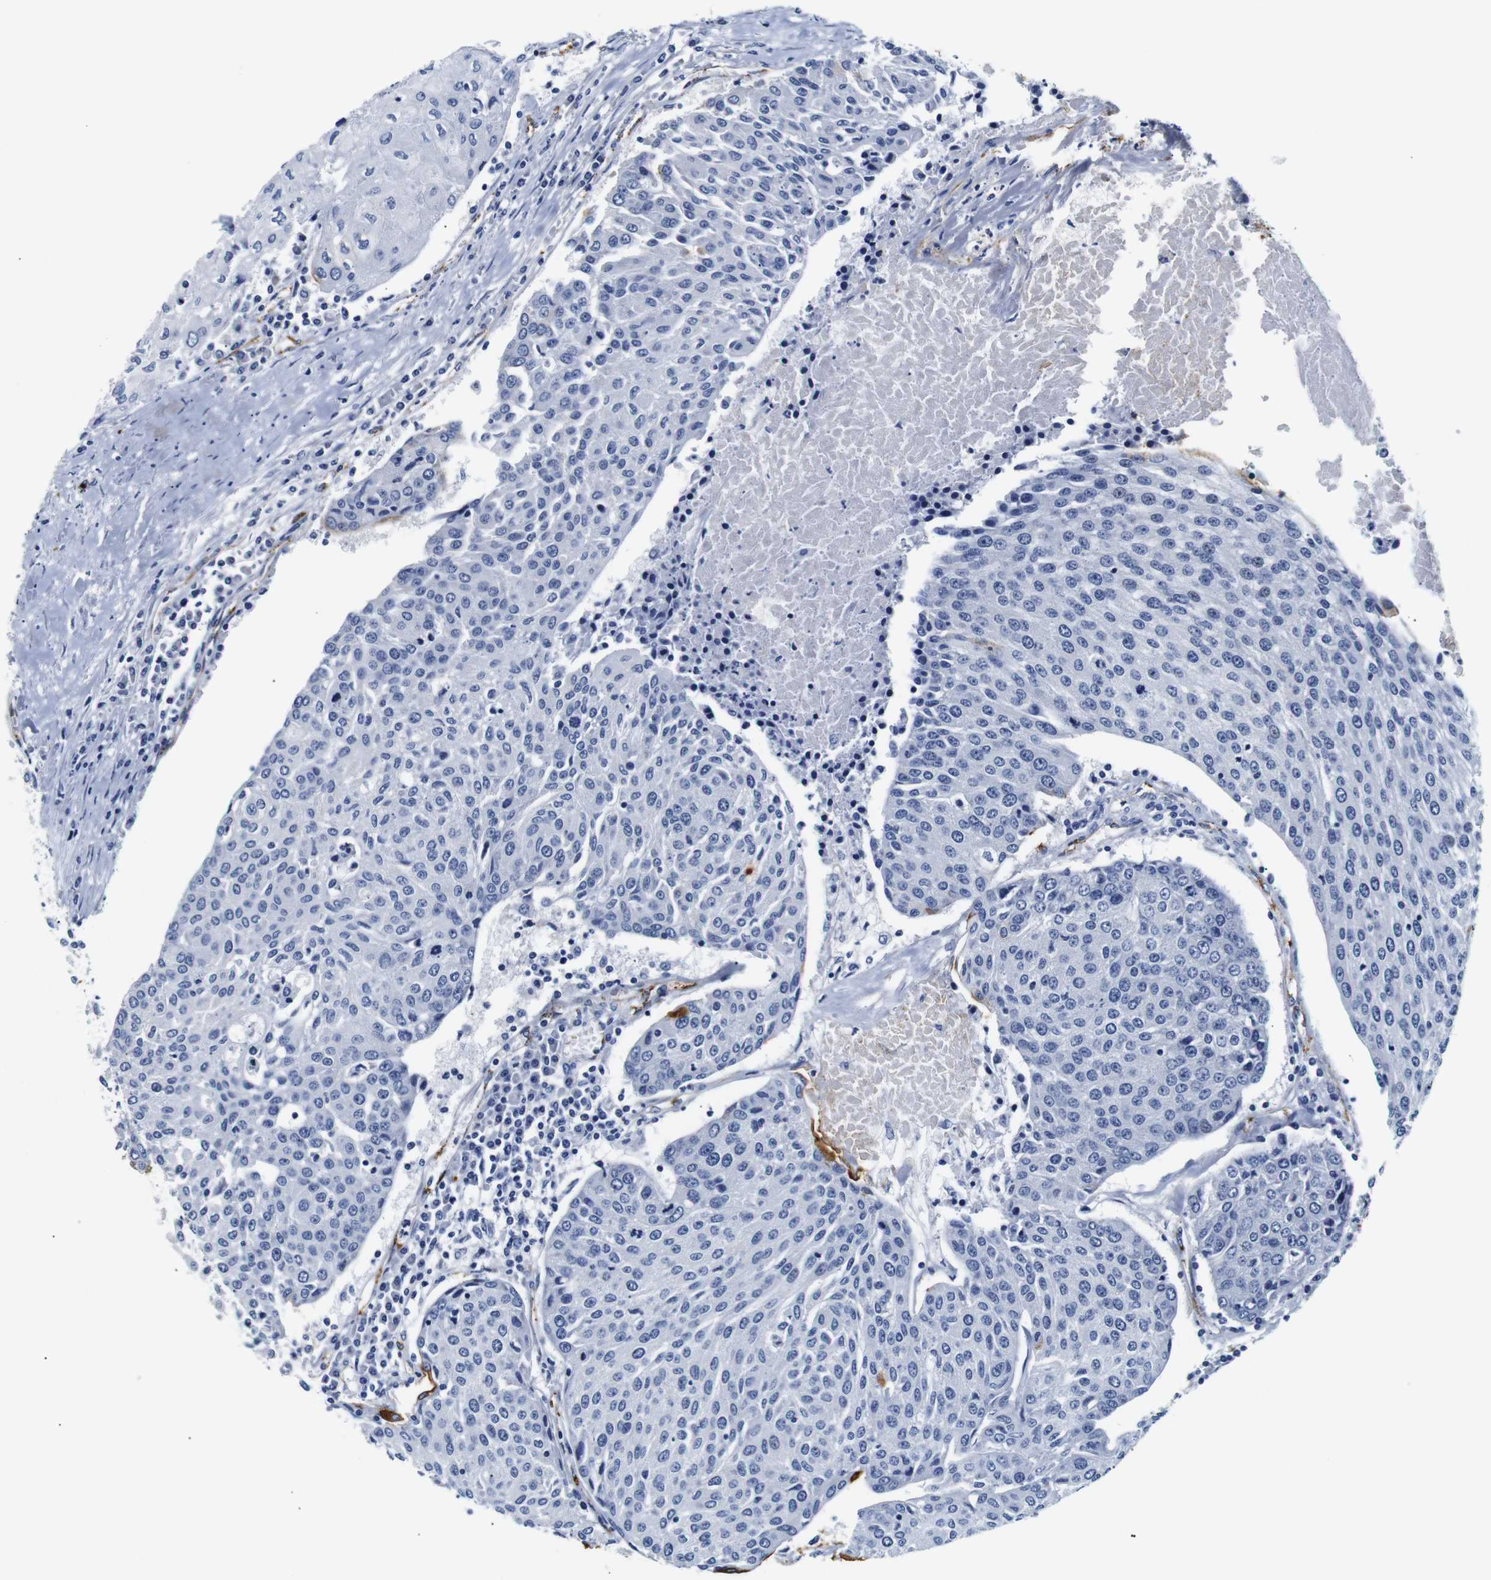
{"staining": {"intensity": "negative", "quantity": "none", "location": "none"}, "tissue": "urothelial cancer", "cell_type": "Tumor cells", "image_type": "cancer", "snomed": [{"axis": "morphology", "description": "Urothelial carcinoma, High grade"}, {"axis": "topography", "description": "Urinary bladder"}], "caption": "There is no significant expression in tumor cells of high-grade urothelial carcinoma.", "gene": "MUC4", "patient": {"sex": "female", "age": 85}}